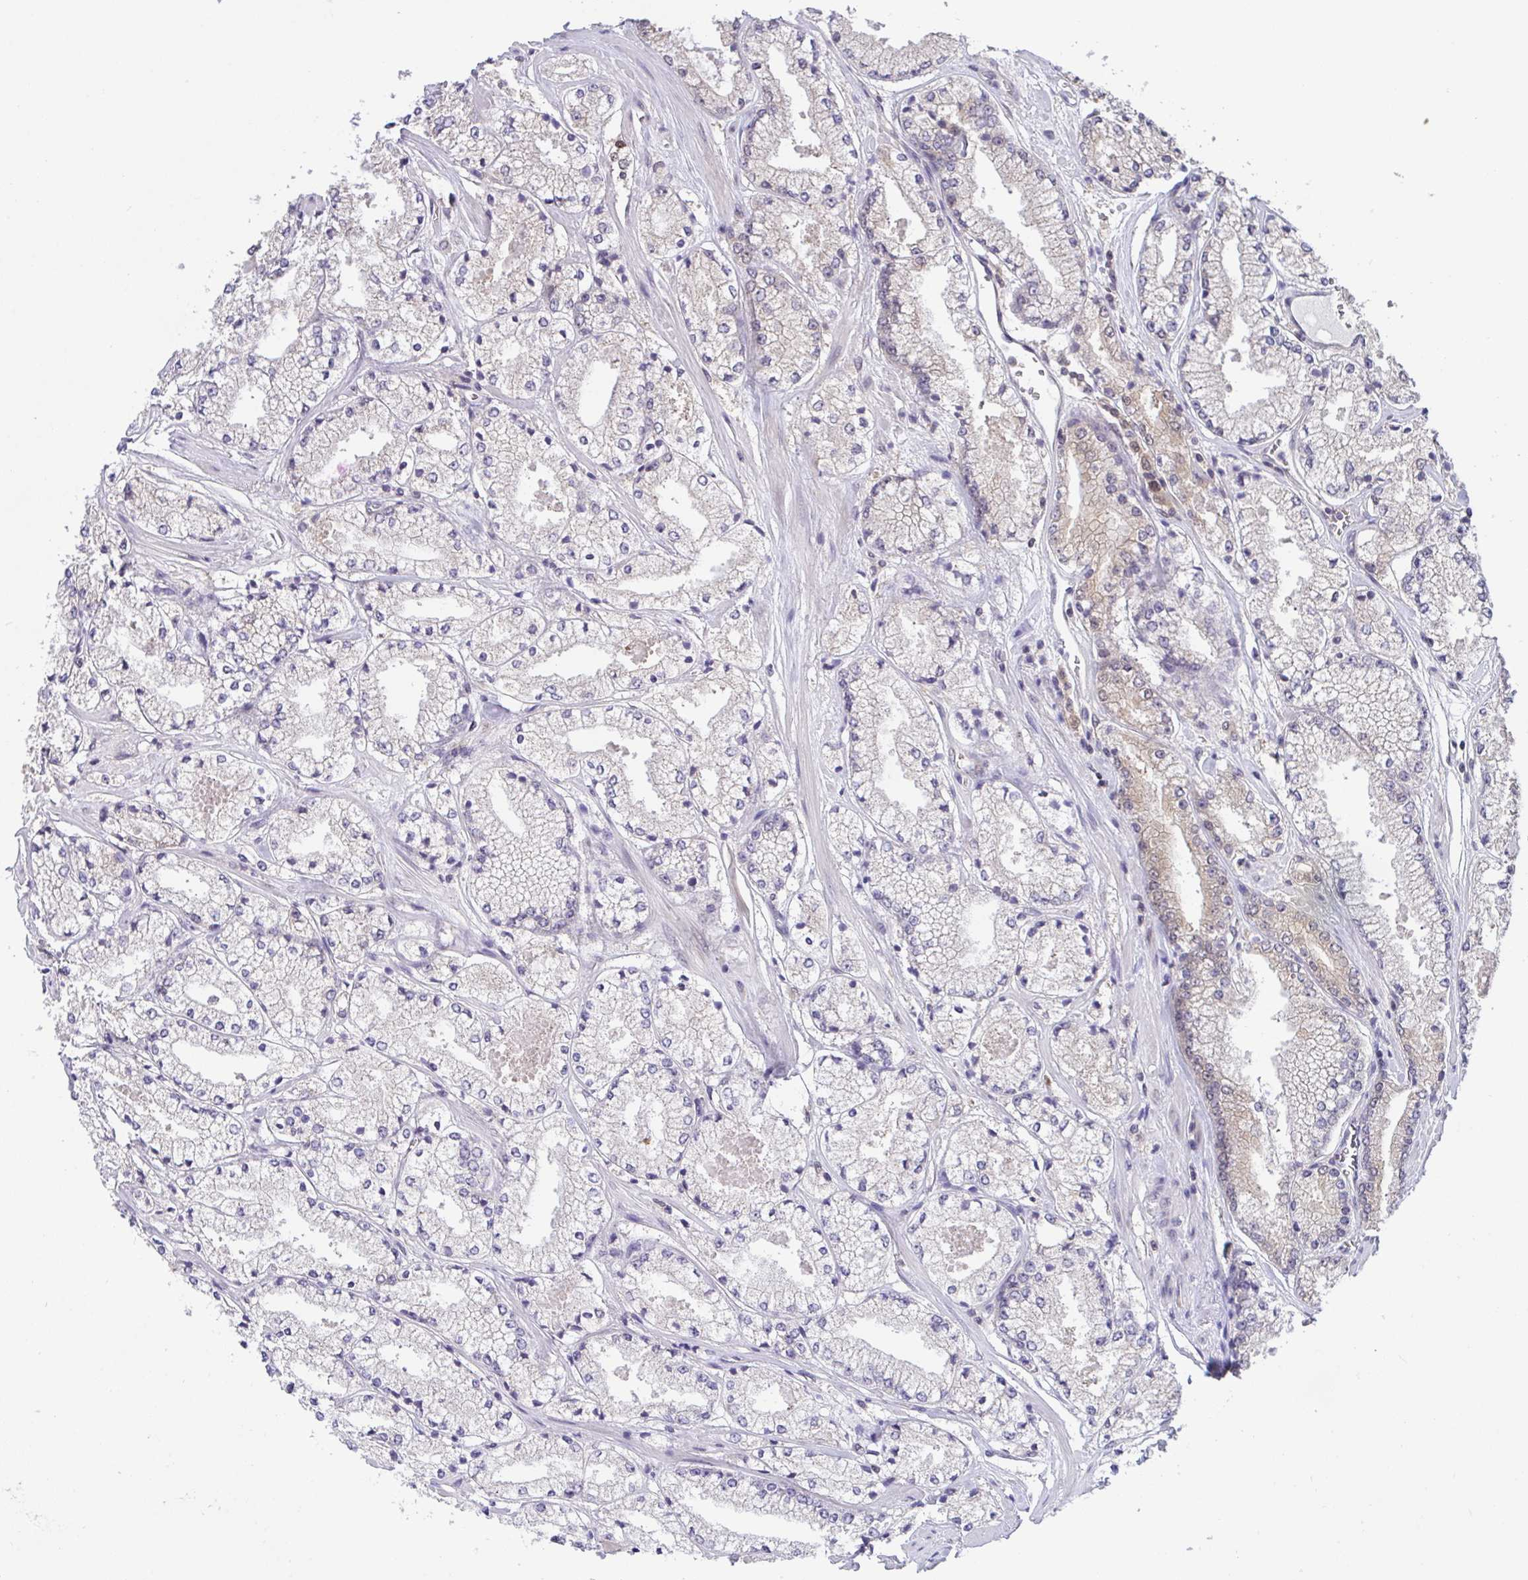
{"staining": {"intensity": "negative", "quantity": "none", "location": "none"}, "tissue": "prostate cancer", "cell_type": "Tumor cells", "image_type": "cancer", "snomed": [{"axis": "morphology", "description": "Adenocarcinoma, High grade"}, {"axis": "topography", "description": "Prostate"}], "caption": "IHC image of neoplastic tissue: human prostate cancer (adenocarcinoma (high-grade)) stained with DAB (3,3'-diaminobenzidine) exhibits no significant protein expression in tumor cells.", "gene": "ZNF444", "patient": {"sex": "male", "age": 63}}